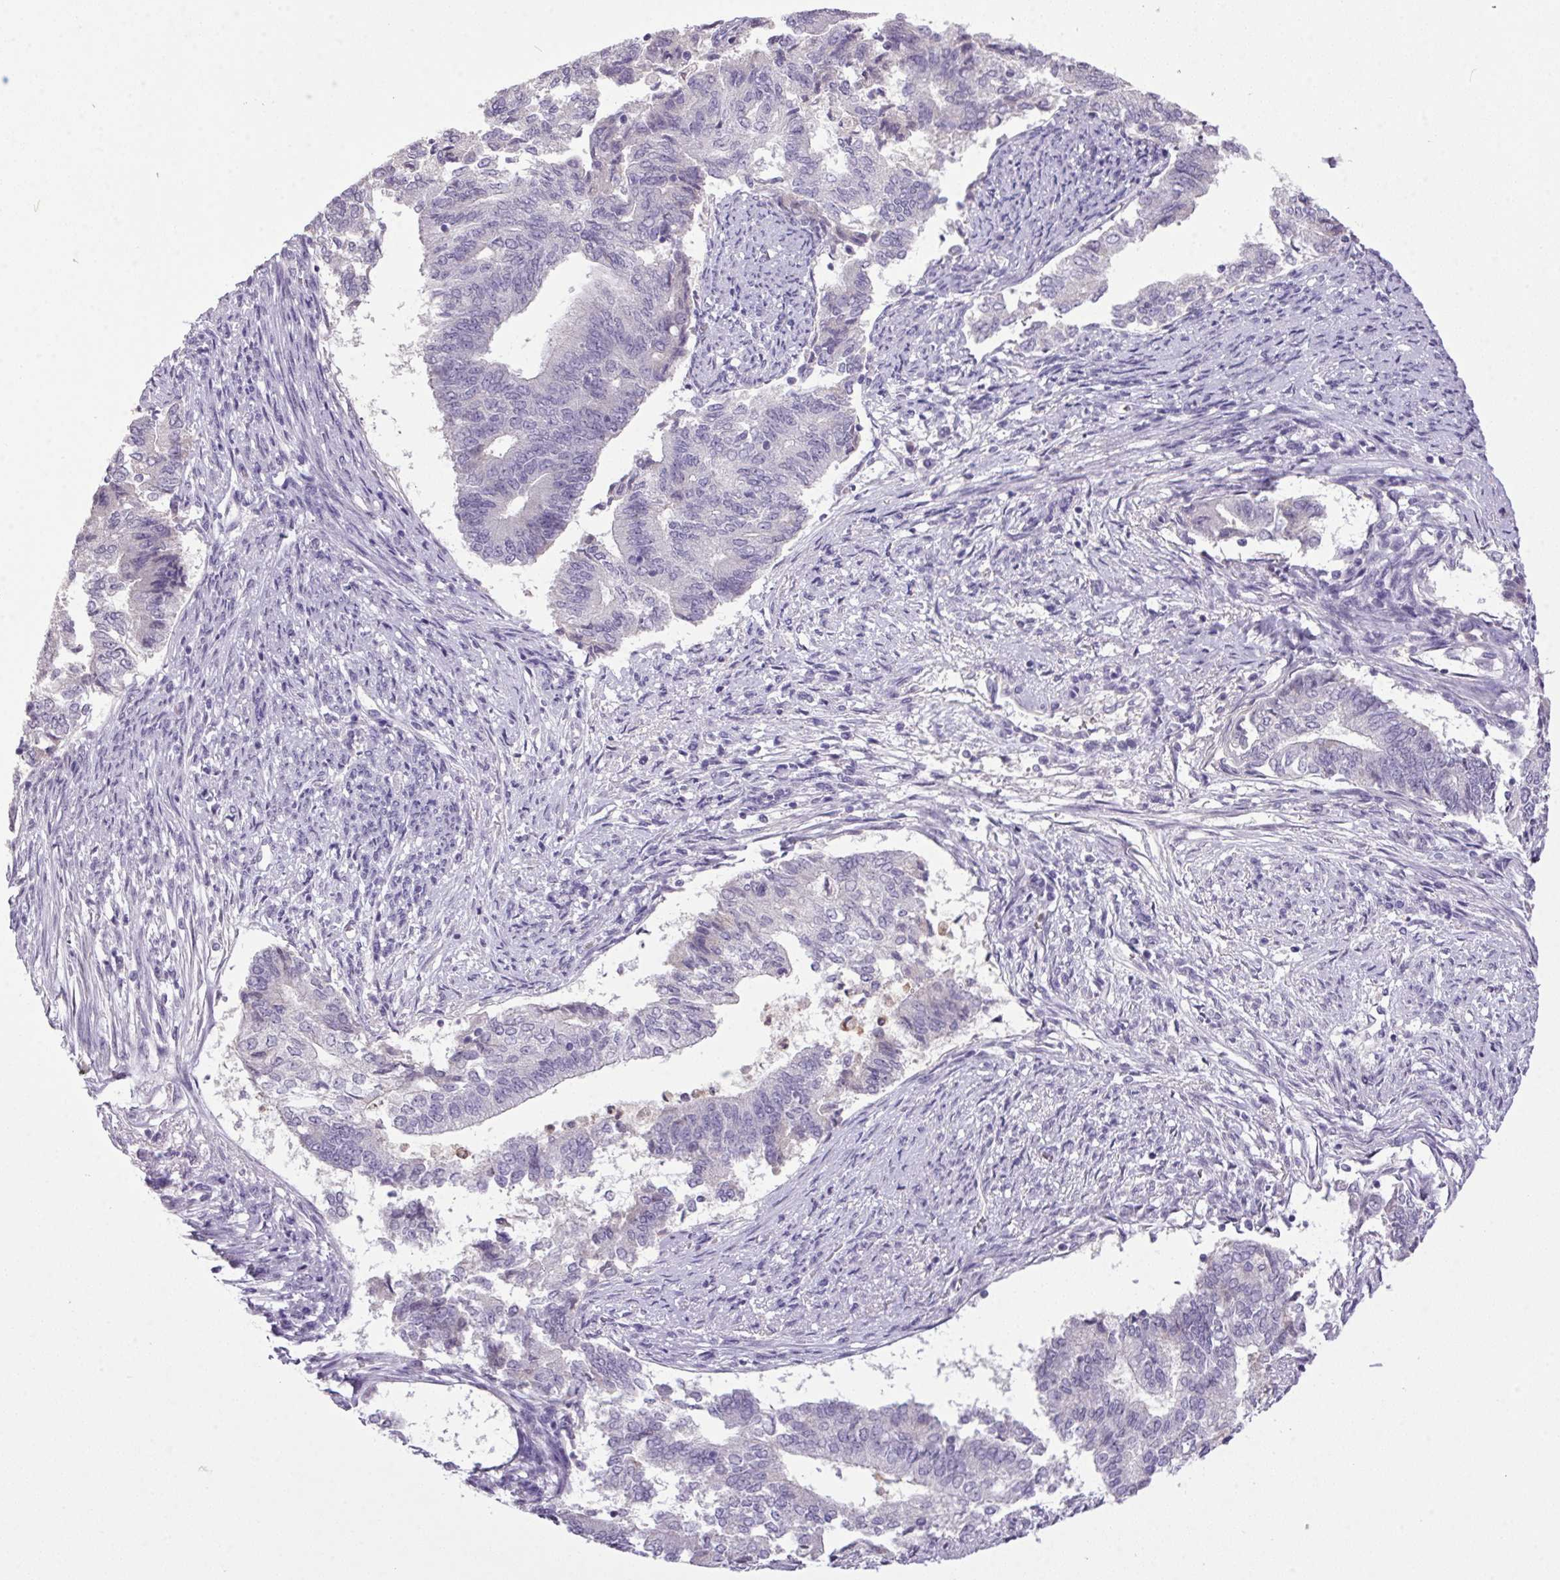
{"staining": {"intensity": "negative", "quantity": "none", "location": "none"}, "tissue": "endometrial cancer", "cell_type": "Tumor cells", "image_type": "cancer", "snomed": [{"axis": "morphology", "description": "Adenocarcinoma, NOS"}, {"axis": "topography", "description": "Endometrium"}], "caption": "Endometrial cancer was stained to show a protein in brown. There is no significant staining in tumor cells.", "gene": "TRDN", "patient": {"sex": "female", "age": 65}}